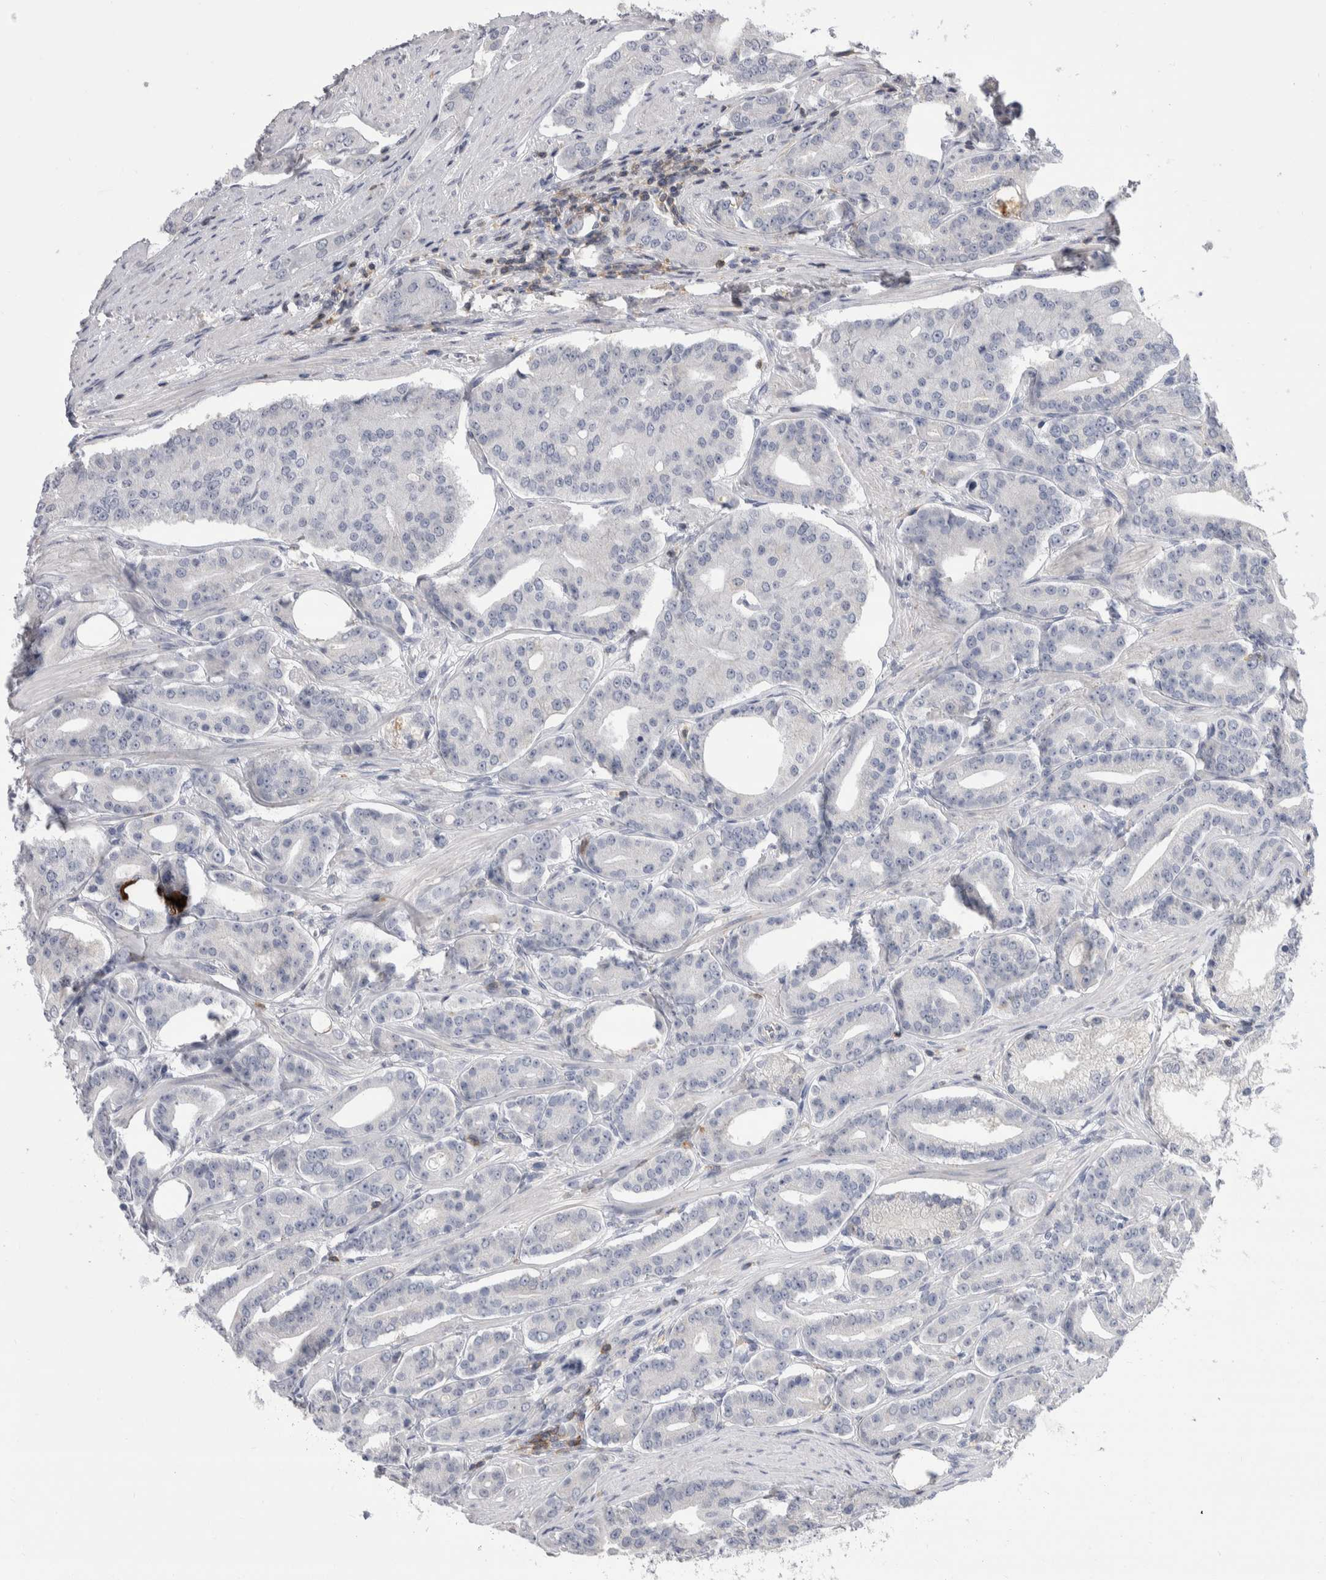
{"staining": {"intensity": "negative", "quantity": "none", "location": "none"}, "tissue": "prostate cancer", "cell_type": "Tumor cells", "image_type": "cancer", "snomed": [{"axis": "morphology", "description": "Adenocarcinoma, High grade"}, {"axis": "topography", "description": "Prostate"}], "caption": "High power microscopy histopathology image of an IHC photomicrograph of prostate adenocarcinoma (high-grade), revealing no significant expression in tumor cells.", "gene": "CEP295NL", "patient": {"sex": "male", "age": 71}}